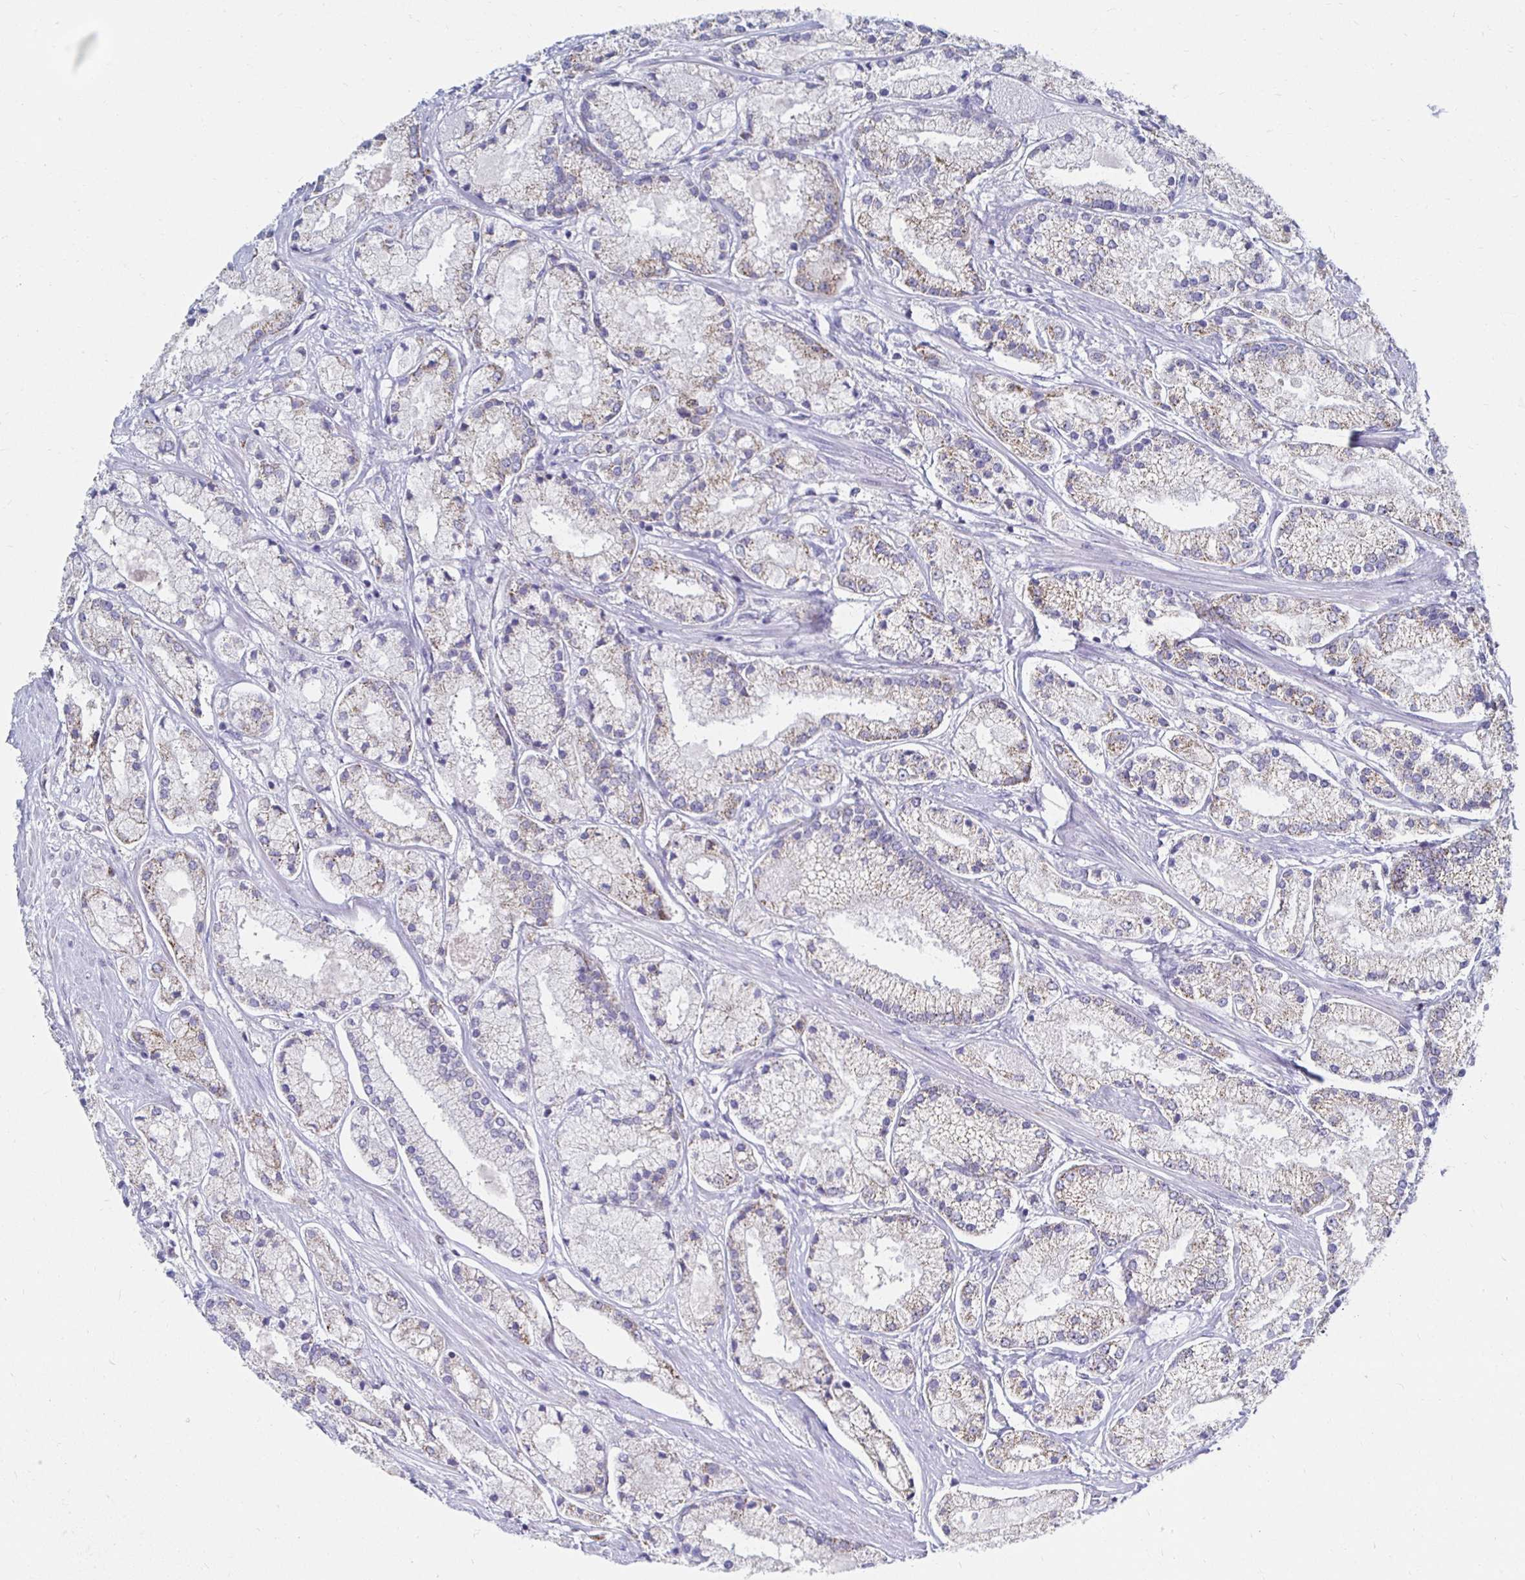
{"staining": {"intensity": "weak", "quantity": "25%-75%", "location": "cytoplasmic/membranous"}, "tissue": "prostate cancer", "cell_type": "Tumor cells", "image_type": "cancer", "snomed": [{"axis": "morphology", "description": "Adenocarcinoma, High grade"}, {"axis": "topography", "description": "Prostate"}], "caption": "High-magnification brightfield microscopy of prostate cancer (adenocarcinoma (high-grade)) stained with DAB (brown) and counterstained with hematoxylin (blue). tumor cells exhibit weak cytoplasmic/membranous positivity is present in approximately25%-75% of cells.", "gene": "NOCT", "patient": {"sex": "male", "age": 67}}